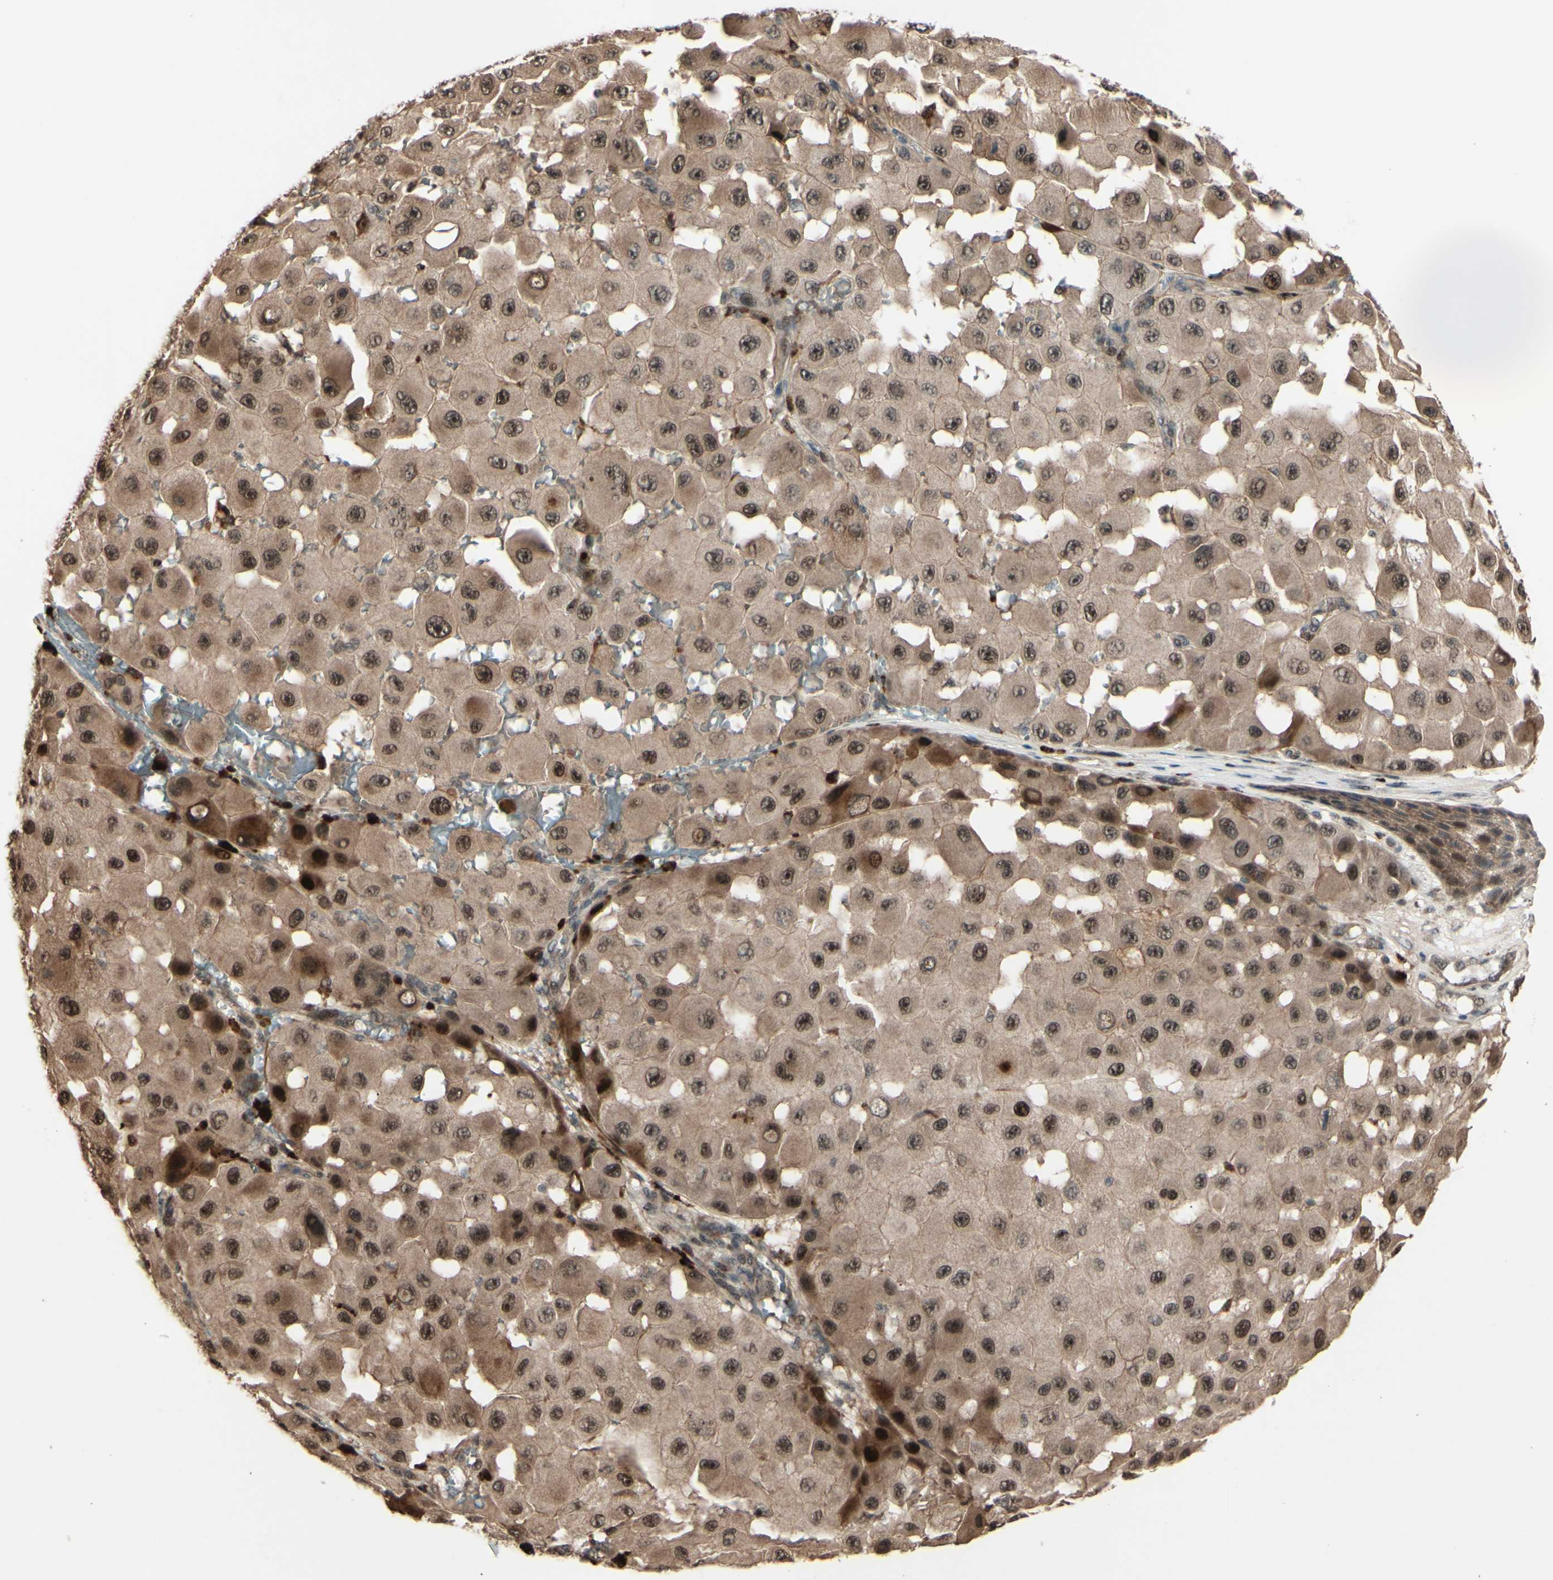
{"staining": {"intensity": "strong", "quantity": ">75%", "location": "cytoplasmic/membranous,nuclear"}, "tissue": "melanoma", "cell_type": "Tumor cells", "image_type": "cancer", "snomed": [{"axis": "morphology", "description": "Malignant melanoma, NOS"}, {"axis": "topography", "description": "Skin"}], "caption": "A histopathology image of malignant melanoma stained for a protein shows strong cytoplasmic/membranous and nuclear brown staining in tumor cells. (Brightfield microscopy of DAB IHC at high magnification).", "gene": "MLF2", "patient": {"sex": "female", "age": 81}}